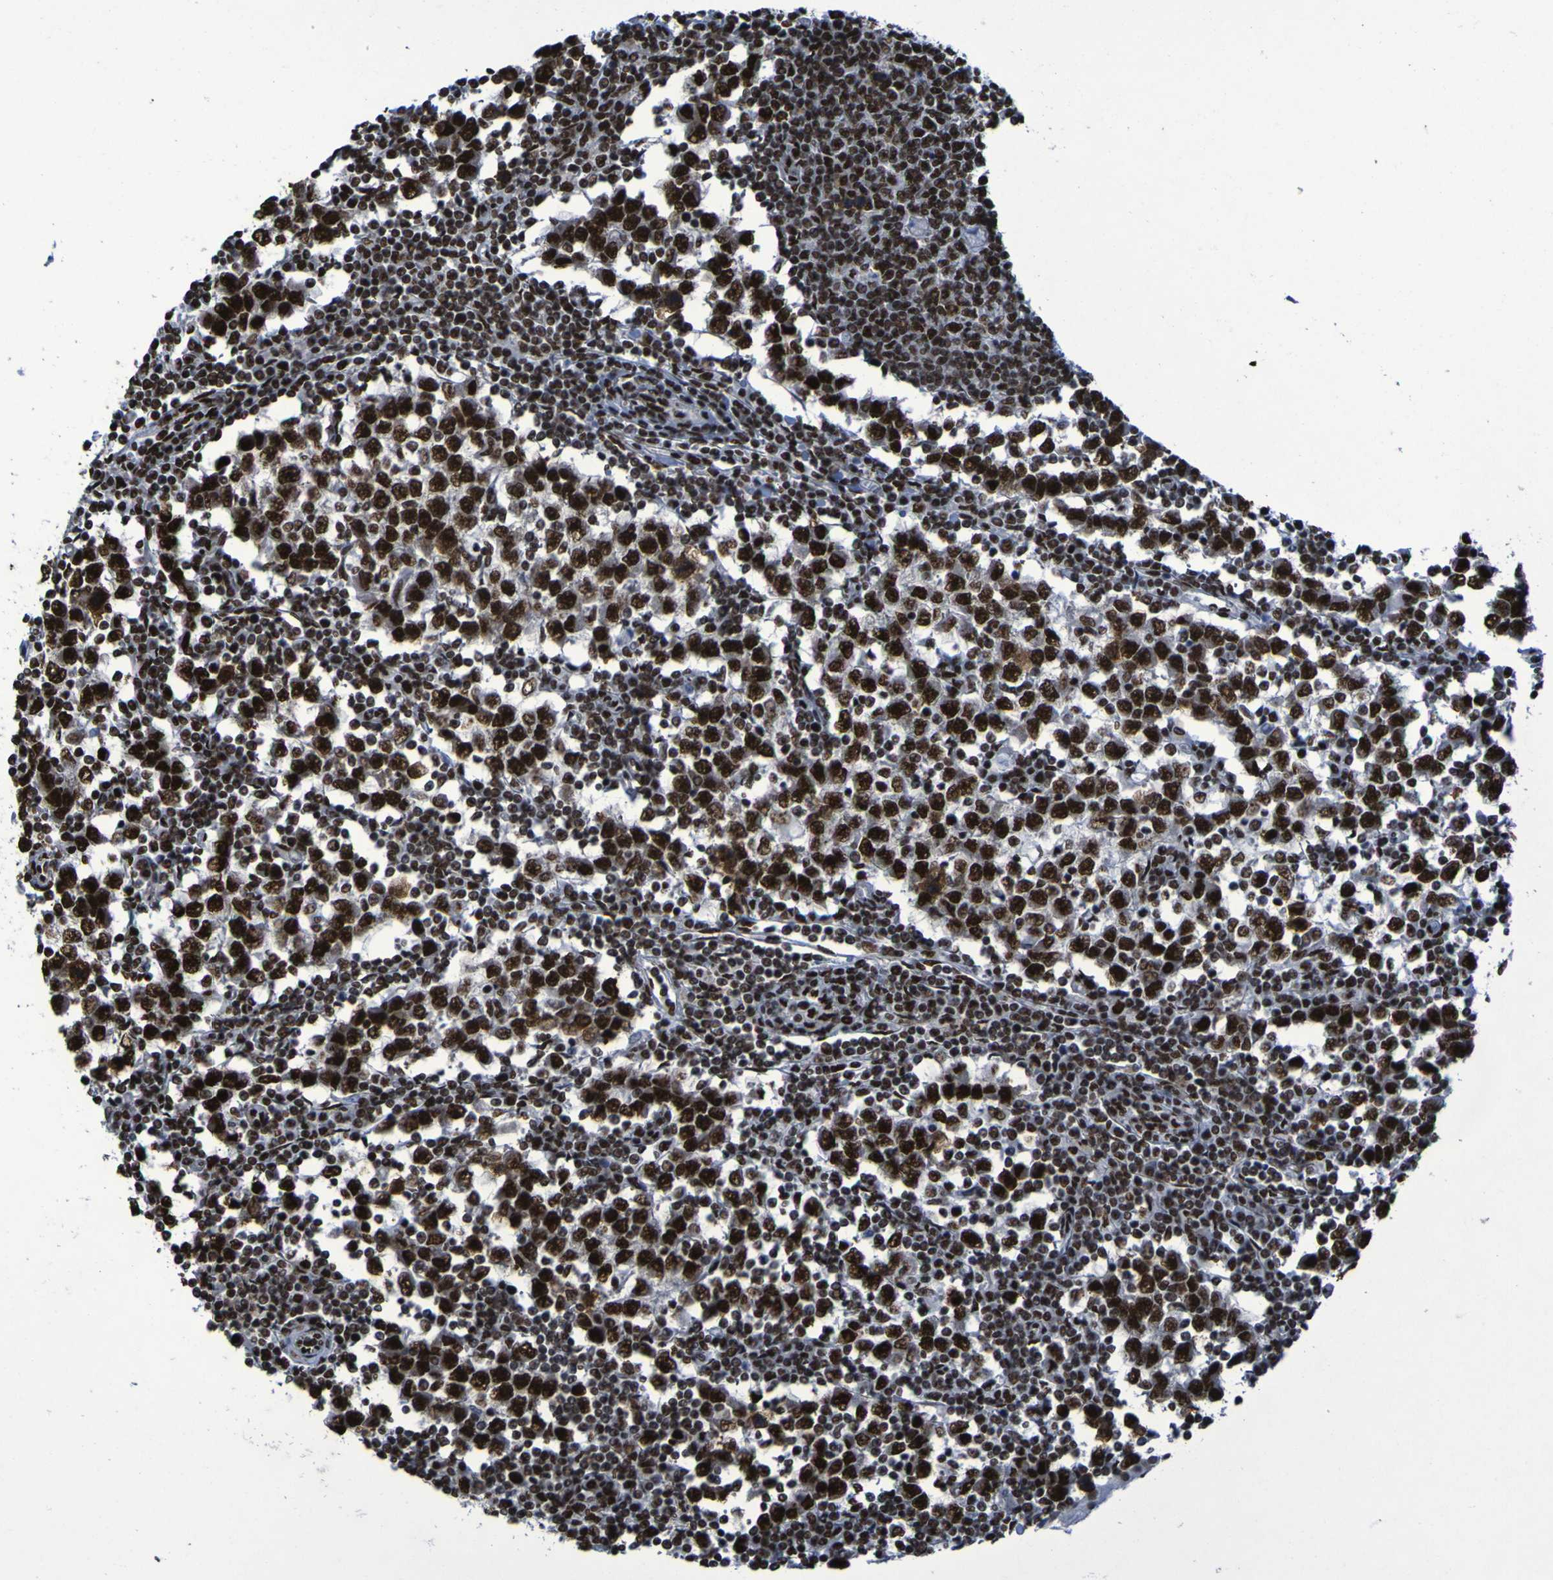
{"staining": {"intensity": "strong", "quantity": ">75%", "location": "nuclear"}, "tissue": "testis cancer", "cell_type": "Tumor cells", "image_type": "cancer", "snomed": [{"axis": "morphology", "description": "Seminoma, NOS"}, {"axis": "topography", "description": "Testis"}], "caption": "Immunohistochemistry histopathology image of neoplastic tissue: testis cancer stained using immunohistochemistry reveals high levels of strong protein expression localized specifically in the nuclear of tumor cells, appearing as a nuclear brown color.", "gene": "HNRNPR", "patient": {"sex": "male", "age": 65}}